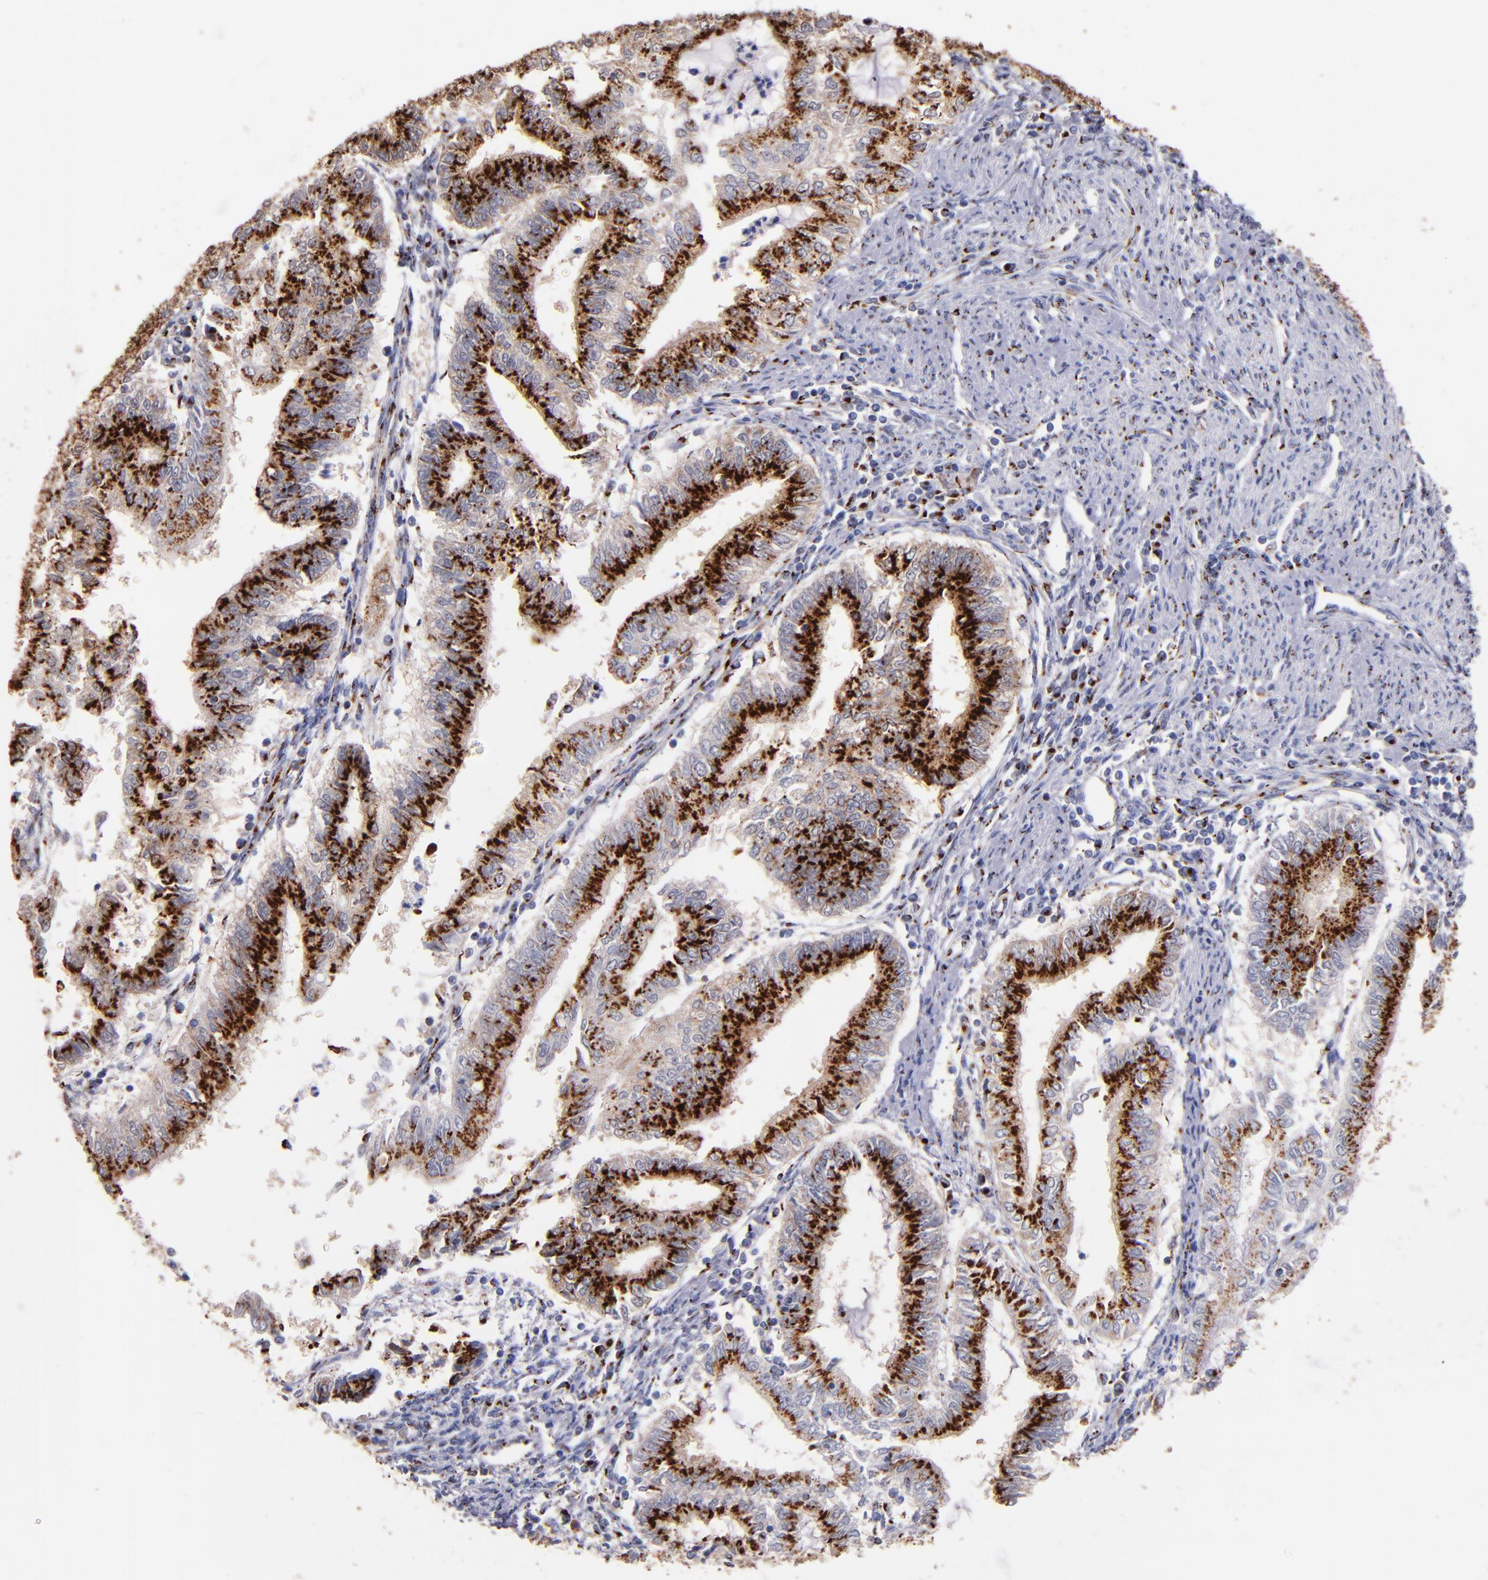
{"staining": {"intensity": "strong", "quantity": ">75%", "location": "cytoplasmic/membranous"}, "tissue": "endometrial cancer", "cell_type": "Tumor cells", "image_type": "cancer", "snomed": [{"axis": "morphology", "description": "Adenocarcinoma, NOS"}, {"axis": "topography", "description": "Endometrium"}], "caption": "Immunohistochemistry photomicrograph of endometrial cancer (adenocarcinoma) stained for a protein (brown), which shows high levels of strong cytoplasmic/membranous positivity in about >75% of tumor cells.", "gene": "GOLIM4", "patient": {"sex": "female", "age": 66}}